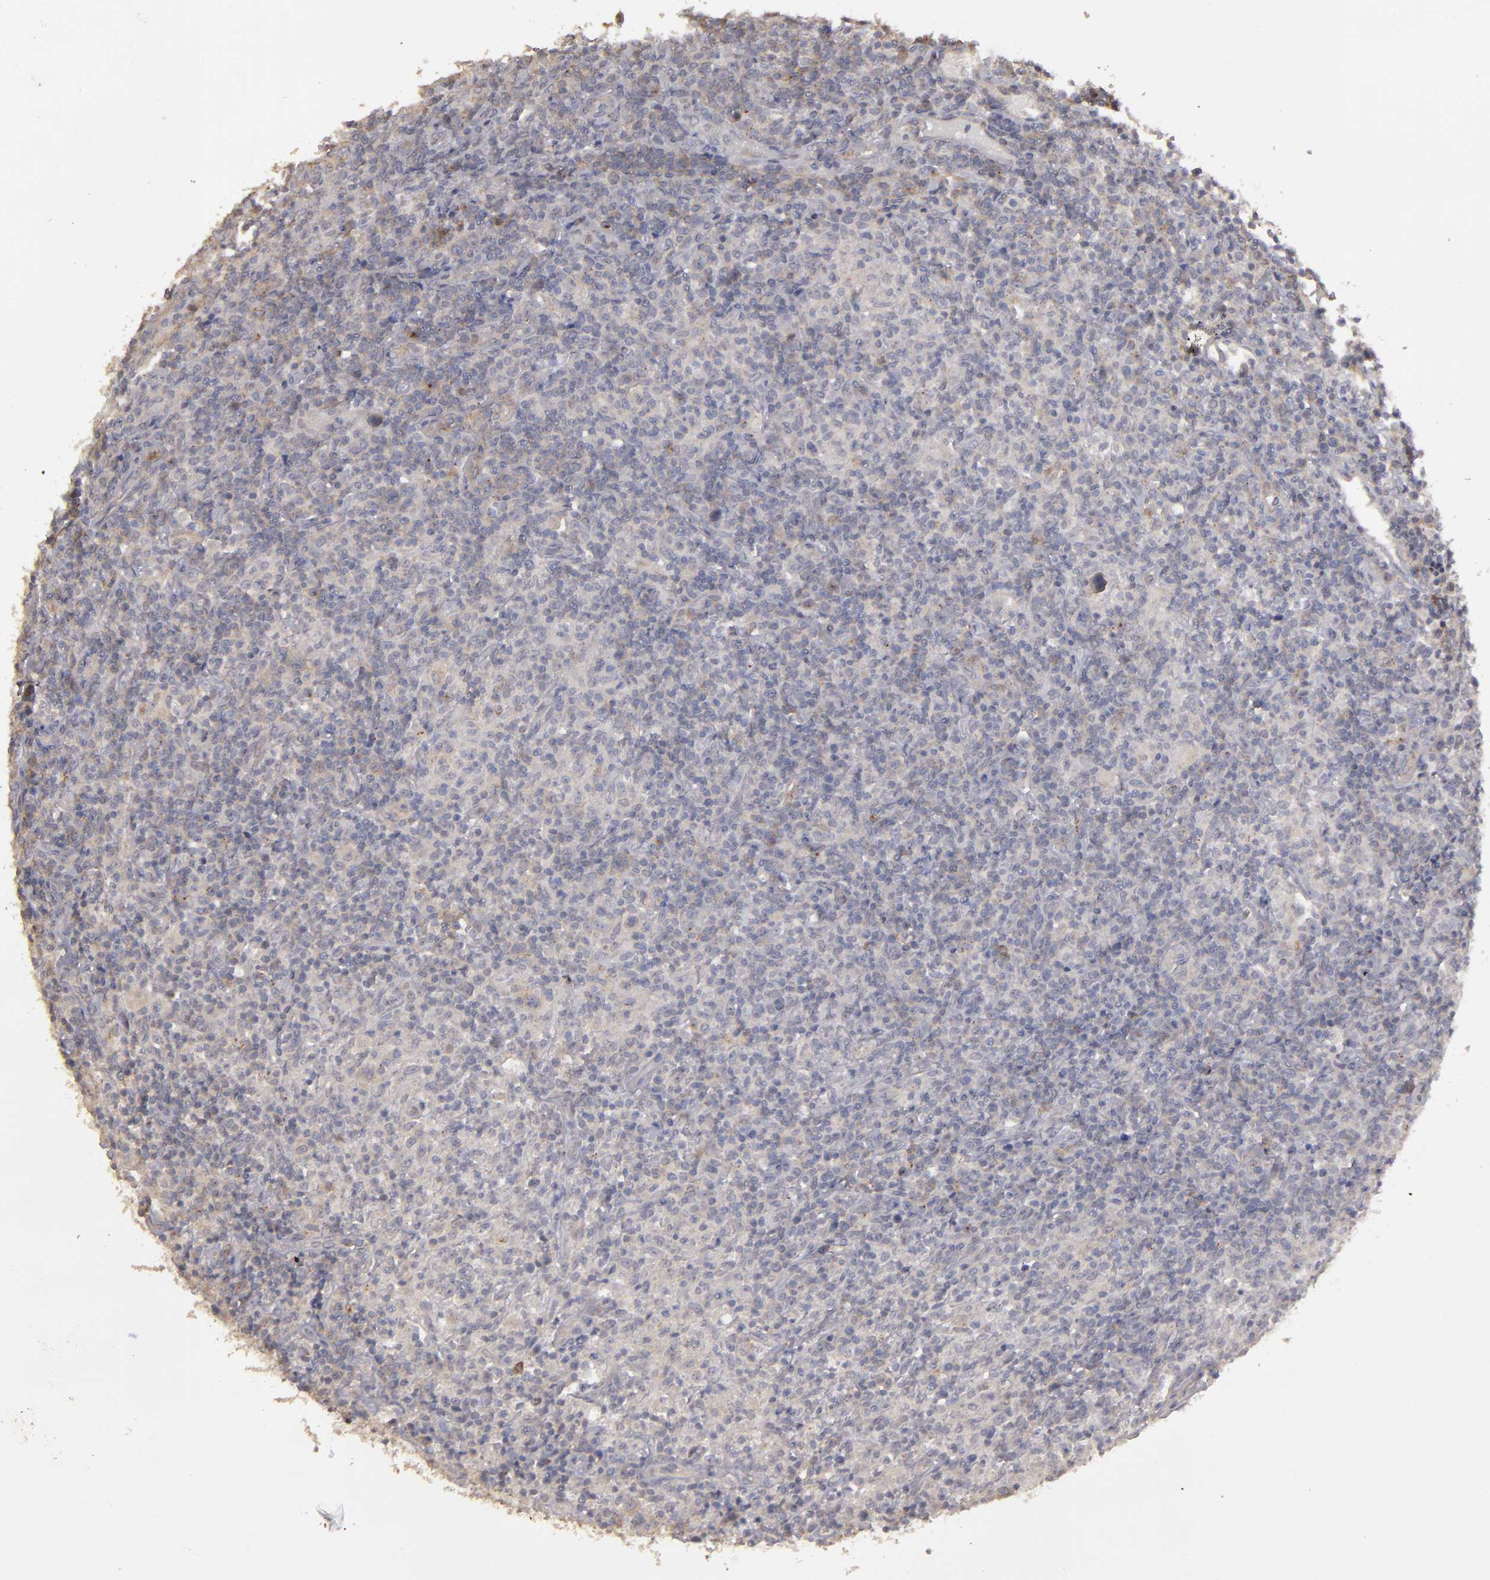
{"staining": {"intensity": "weak", "quantity": "25%-75%", "location": "cytoplasmic/membranous"}, "tissue": "lymphoma", "cell_type": "Tumor cells", "image_type": "cancer", "snomed": [{"axis": "morphology", "description": "Hodgkin's disease, NOS"}, {"axis": "topography", "description": "Lymph node"}], "caption": "Human Hodgkin's disease stained with a brown dye demonstrates weak cytoplasmic/membranous positive staining in approximately 25%-75% of tumor cells.", "gene": "CD55", "patient": {"sex": "male", "age": 65}}